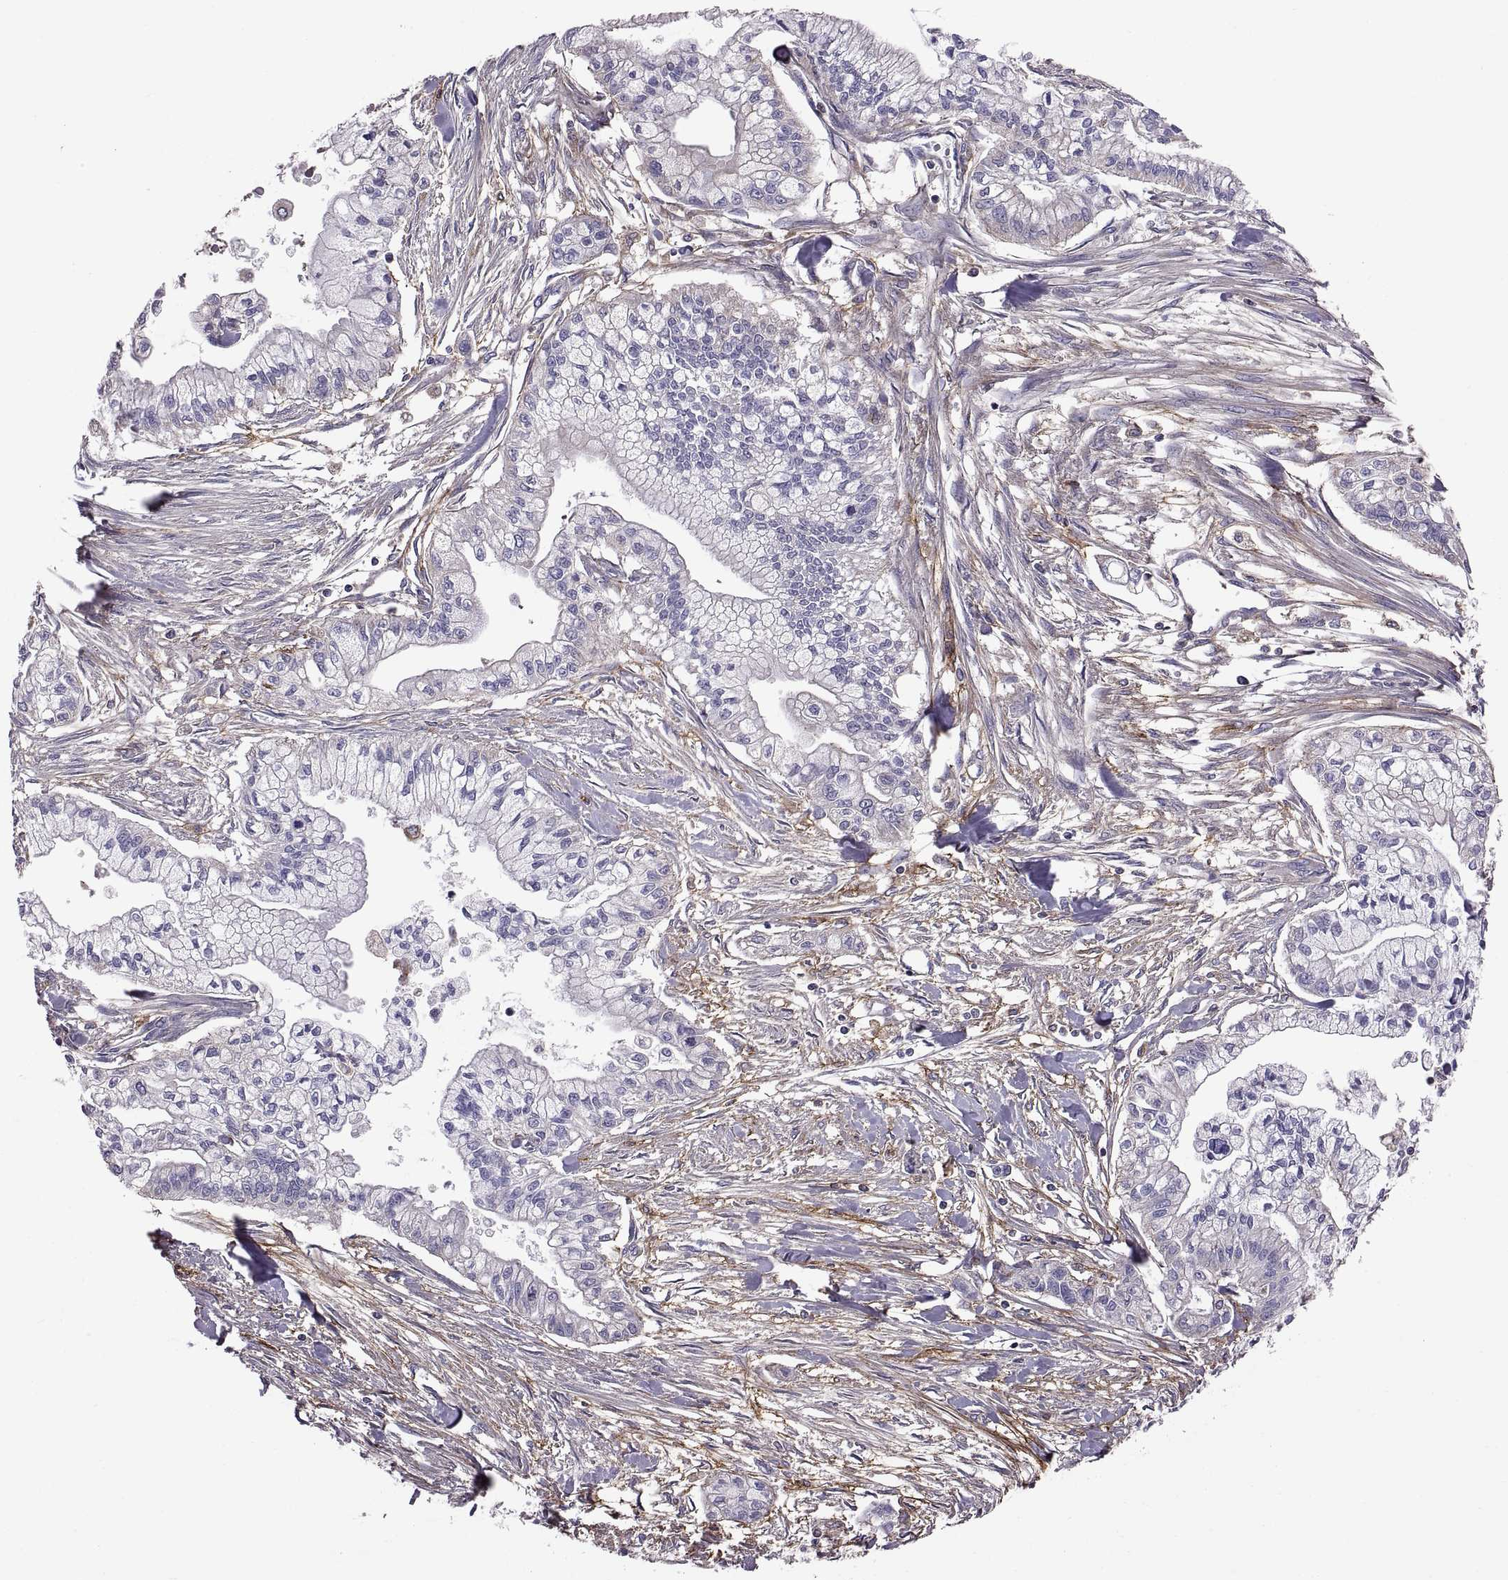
{"staining": {"intensity": "moderate", "quantity": "<25%", "location": "cytoplasmic/membranous"}, "tissue": "pancreatic cancer", "cell_type": "Tumor cells", "image_type": "cancer", "snomed": [{"axis": "morphology", "description": "Adenocarcinoma, NOS"}, {"axis": "topography", "description": "Pancreas"}], "caption": "A brown stain shows moderate cytoplasmic/membranous positivity of a protein in human pancreatic adenocarcinoma tumor cells.", "gene": "EMILIN2", "patient": {"sex": "male", "age": 54}}